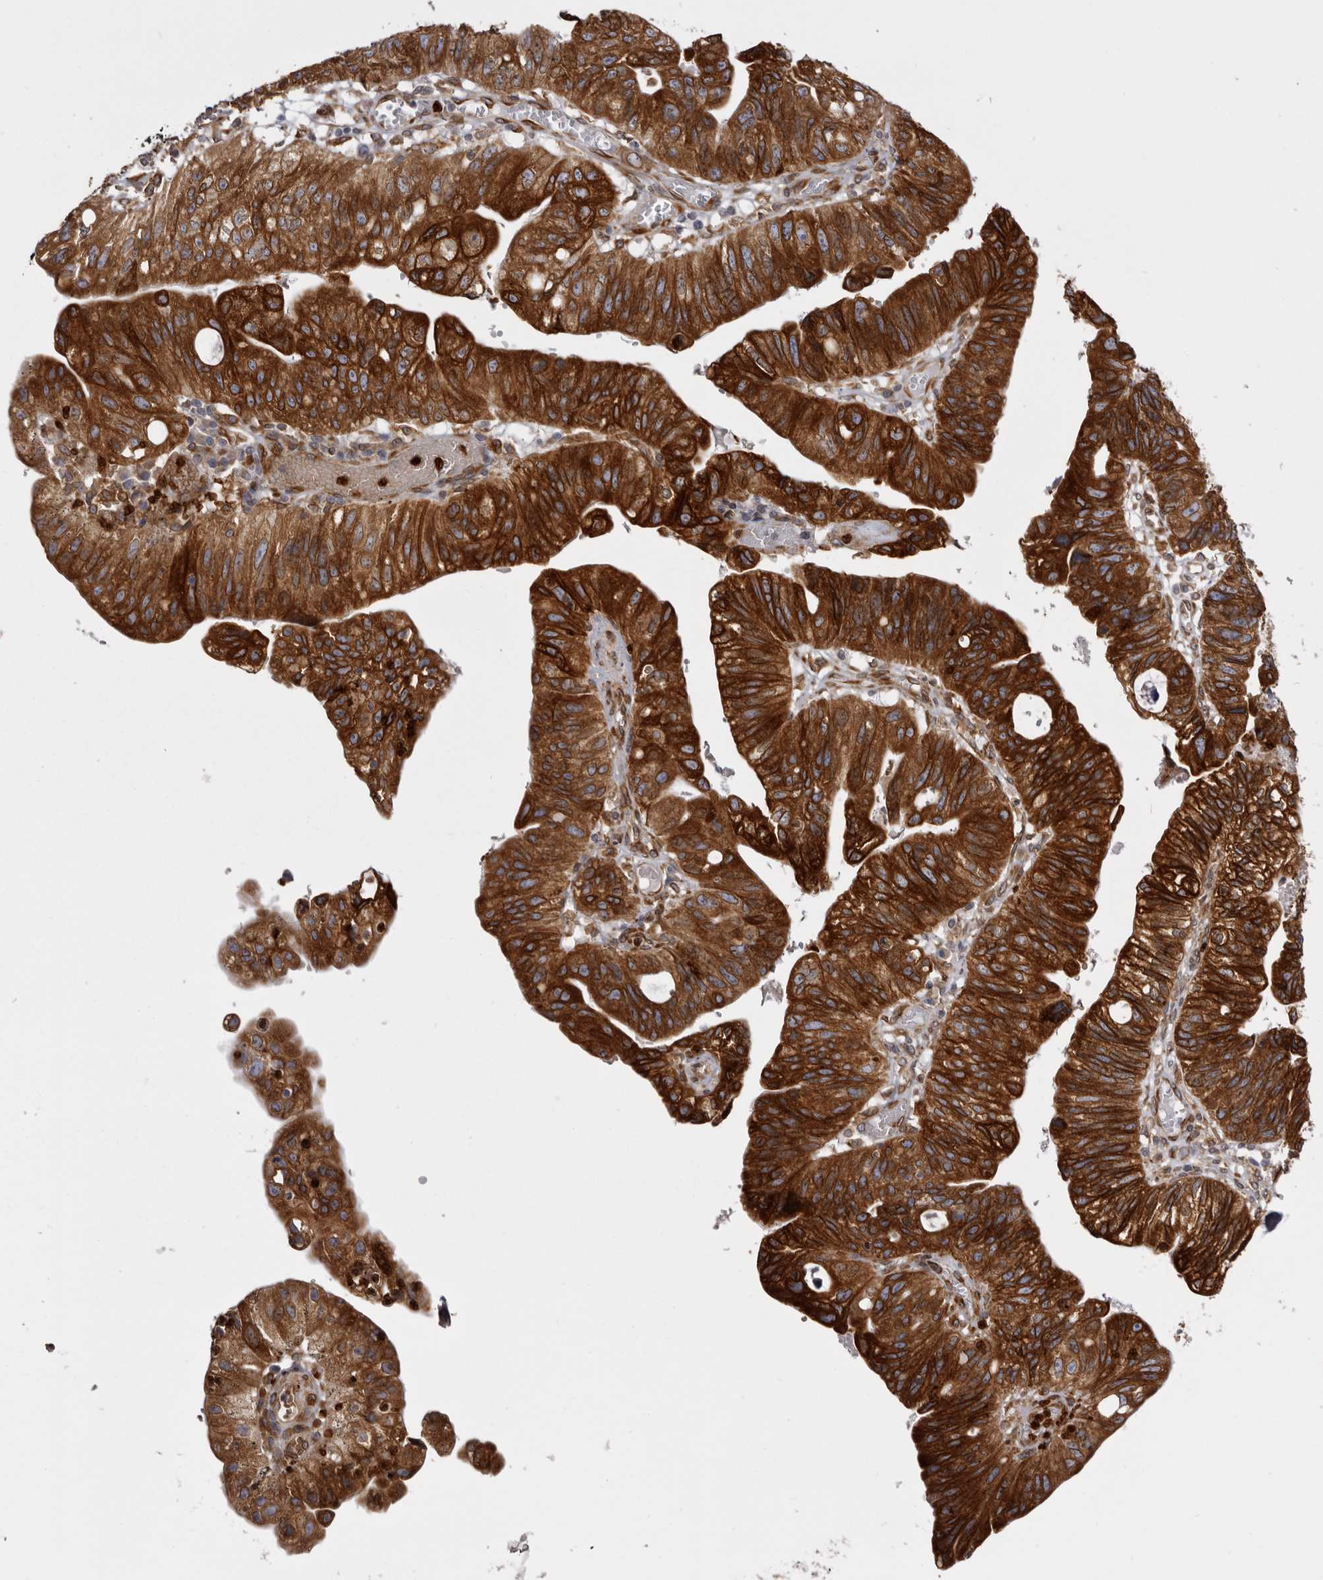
{"staining": {"intensity": "strong", "quantity": ">75%", "location": "cytoplasmic/membranous"}, "tissue": "stomach cancer", "cell_type": "Tumor cells", "image_type": "cancer", "snomed": [{"axis": "morphology", "description": "Adenocarcinoma, NOS"}, {"axis": "topography", "description": "Stomach"}], "caption": "Adenocarcinoma (stomach) stained with a protein marker demonstrates strong staining in tumor cells.", "gene": "C4orf3", "patient": {"sex": "male", "age": 59}}